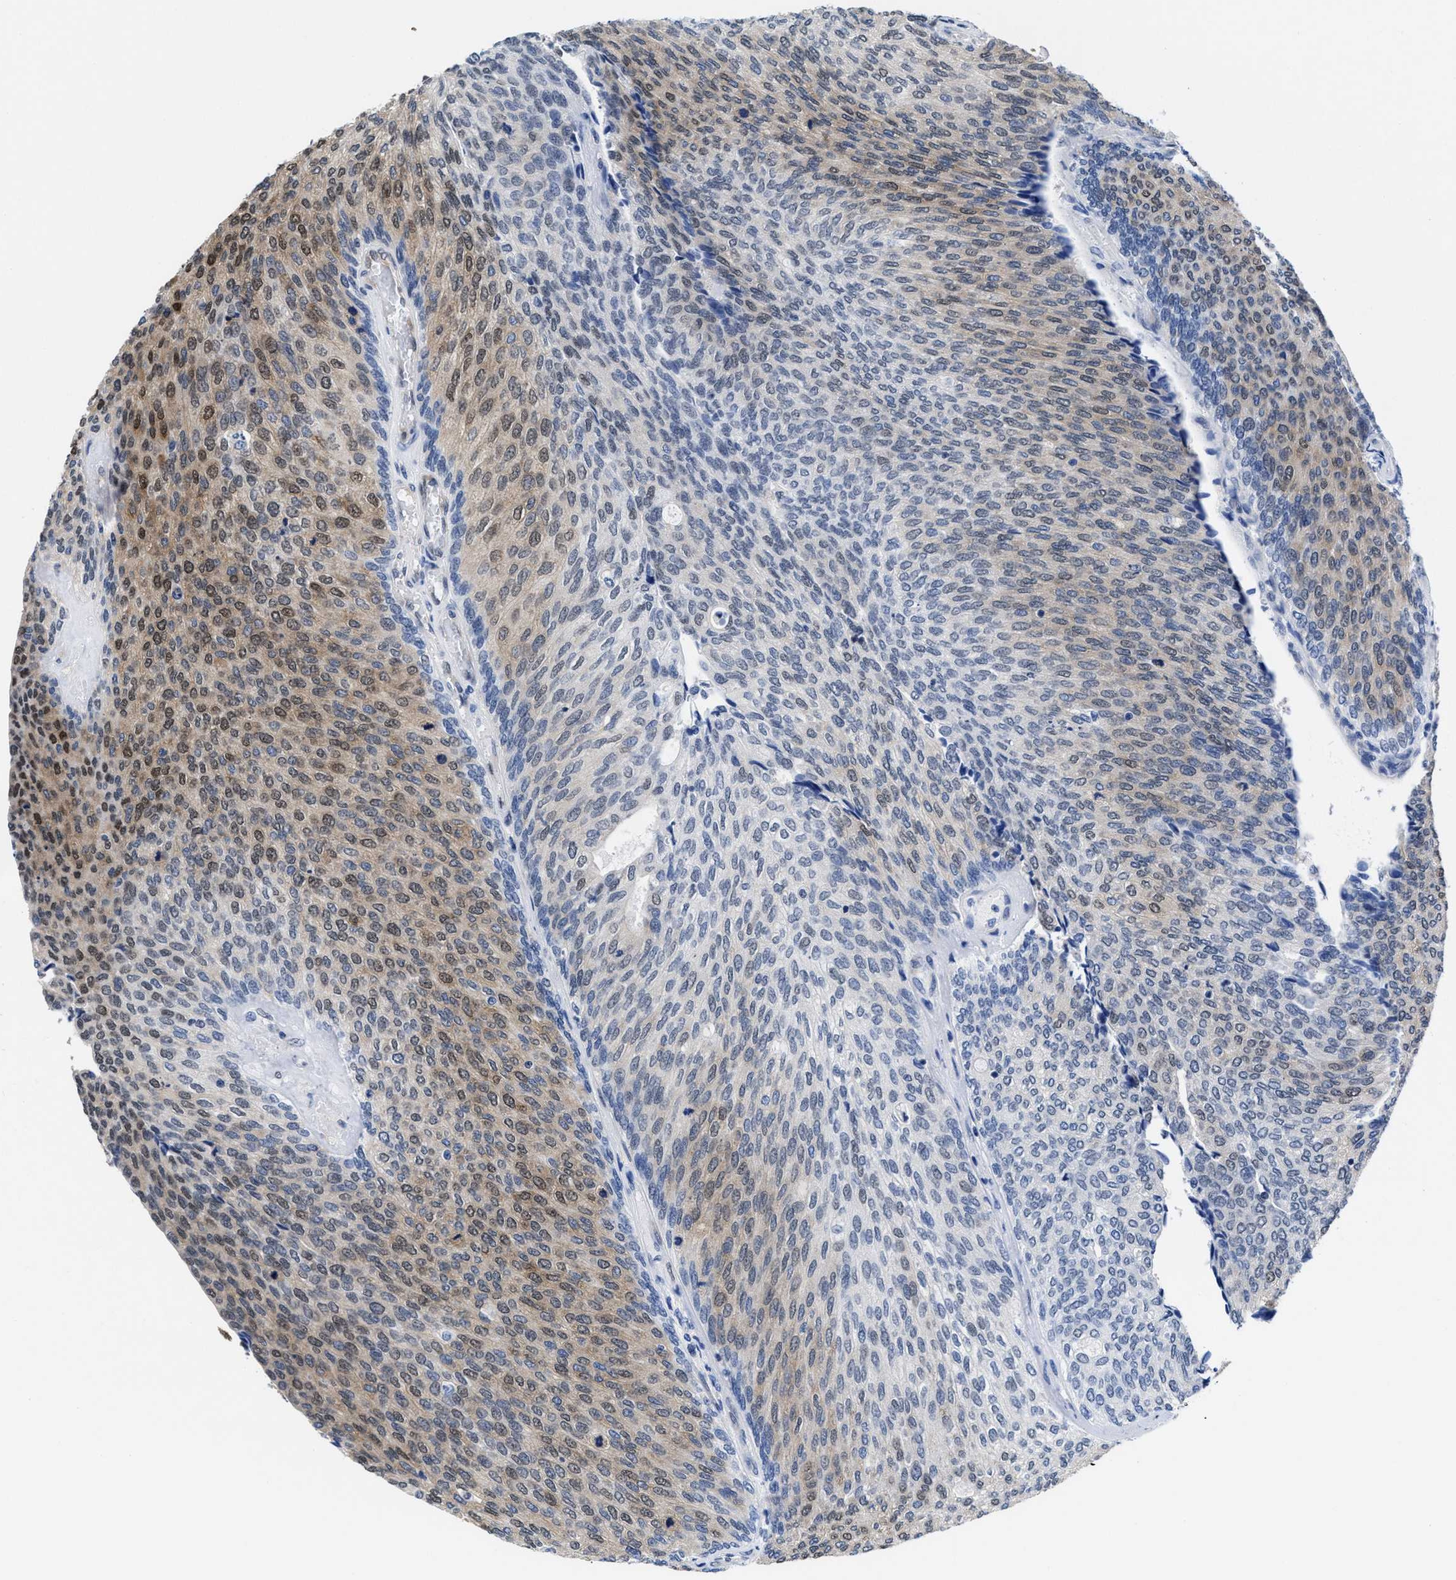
{"staining": {"intensity": "moderate", "quantity": "25%-75%", "location": "cytoplasmic/membranous,nuclear"}, "tissue": "urothelial cancer", "cell_type": "Tumor cells", "image_type": "cancer", "snomed": [{"axis": "morphology", "description": "Urothelial carcinoma, Low grade"}, {"axis": "topography", "description": "Urinary bladder"}], "caption": "Moderate cytoplasmic/membranous and nuclear protein positivity is identified in about 25%-75% of tumor cells in urothelial cancer.", "gene": "ACLY", "patient": {"sex": "female", "age": 79}}